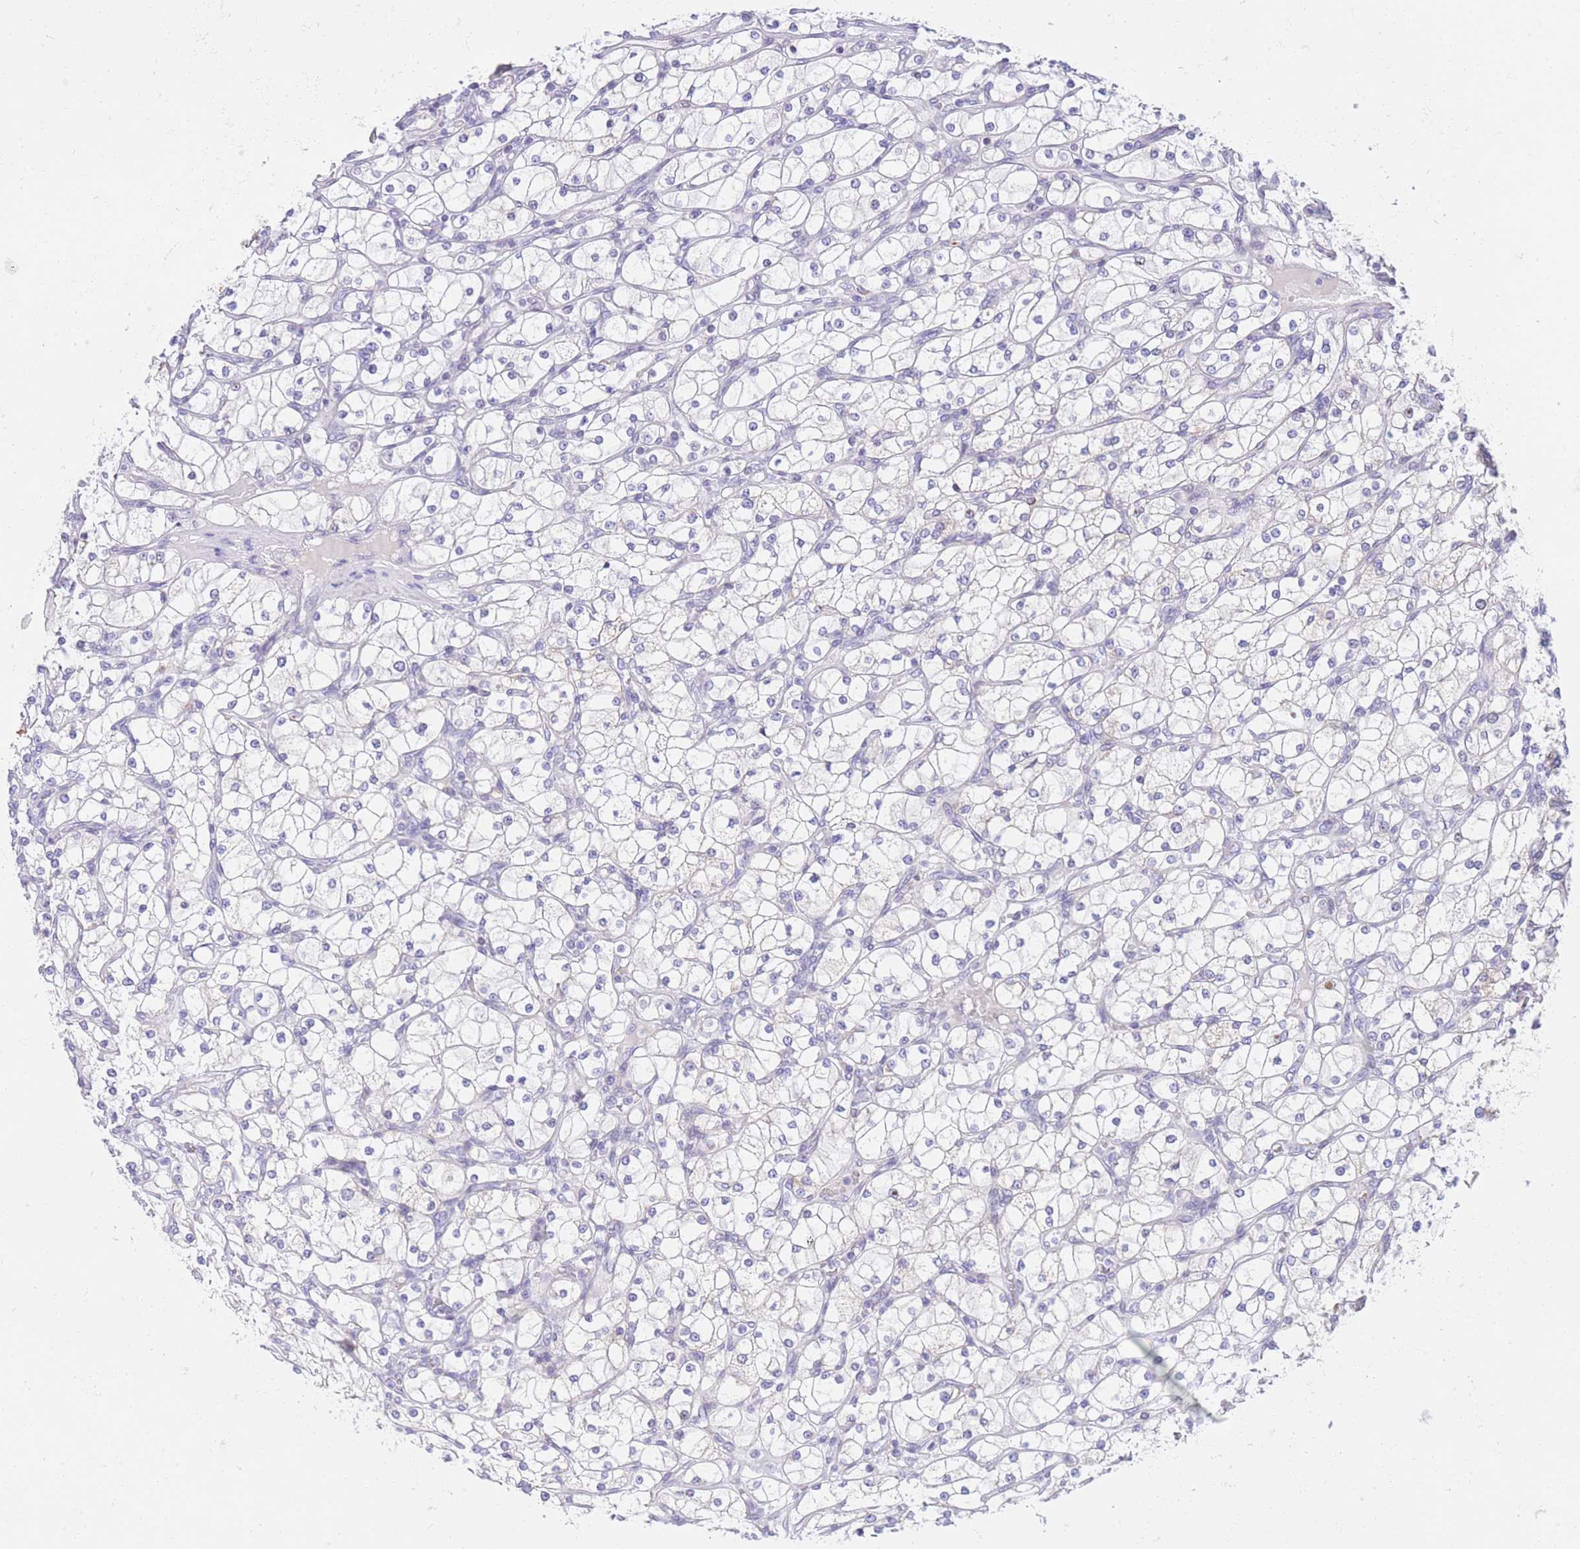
{"staining": {"intensity": "negative", "quantity": "none", "location": "none"}, "tissue": "renal cancer", "cell_type": "Tumor cells", "image_type": "cancer", "snomed": [{"axis": "morphology", "description": "Adenocarcinoma, NOS"}, {"axis": "topography", "description": "Kidney"}], "caption": "High power microscopy micrograph of an IHC histopathology image of renal cancer (adenocarcinoma), revealing no significant staining in tumor cells.", "gene": "RPL39L", "patient": {"sex": "male", "age": 80}}